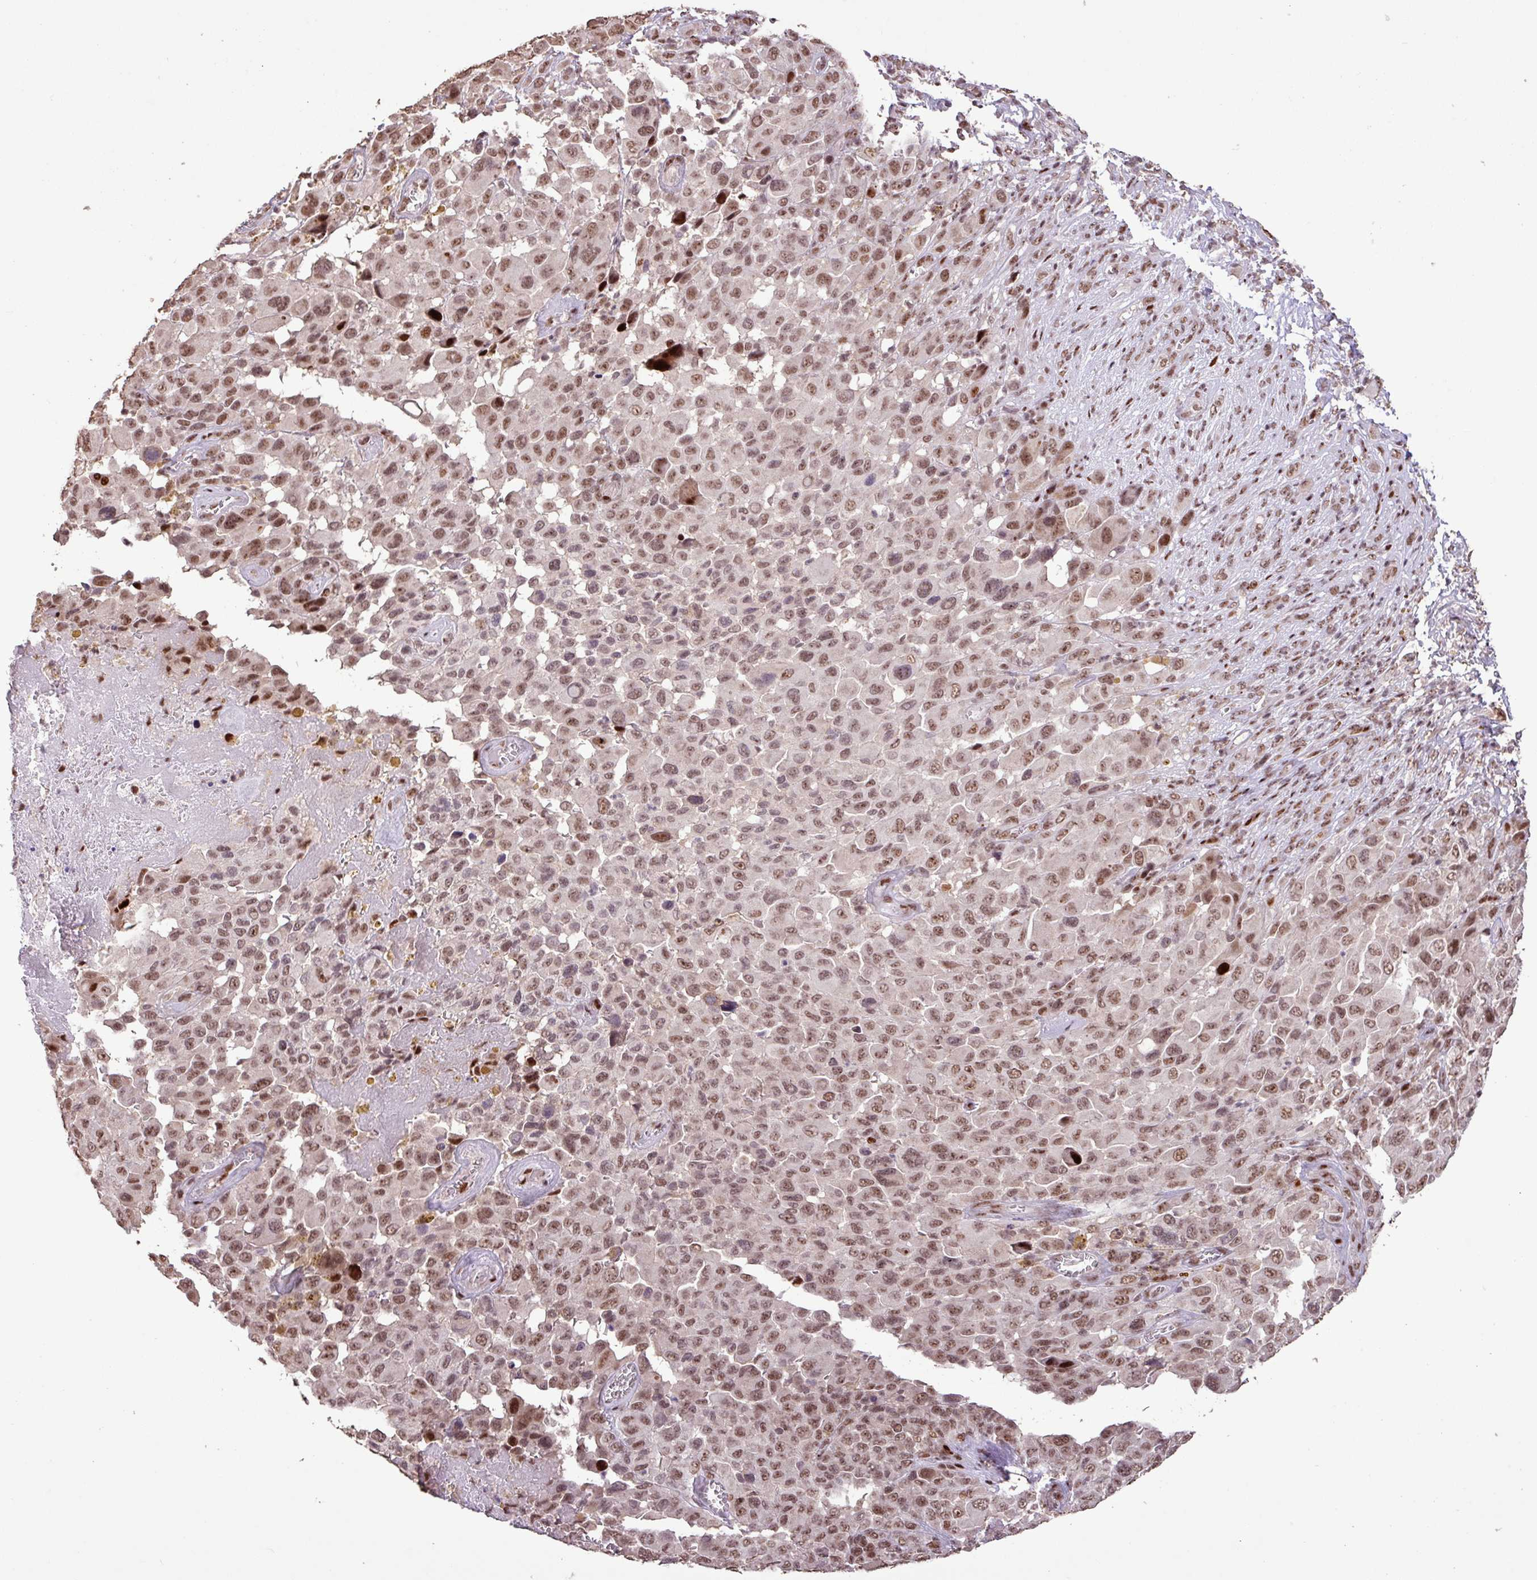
{"staining": {"intensity": "moderate", "quantity": ">75%", "location": "nuclear"}, "tissue": "melanoma", "cell_type": "Tumor cells", "image_type": "cancer", "snomed": [{"axis": "morphology", "description": "Malignant melanoma, NOS"}, {"axis": "topography", "description": "Skin of trunk"}], "caption": "Moderate nuclear expression is appreciated in approximately >75% of tumor cells in malignant melanoma. Using DAB (brown) and hematoxylin (blue) stains, captured at high magnification using brightfield microscopy.", "gene": "ZNF709", "patient": {"sex": "male", "age": 71}}